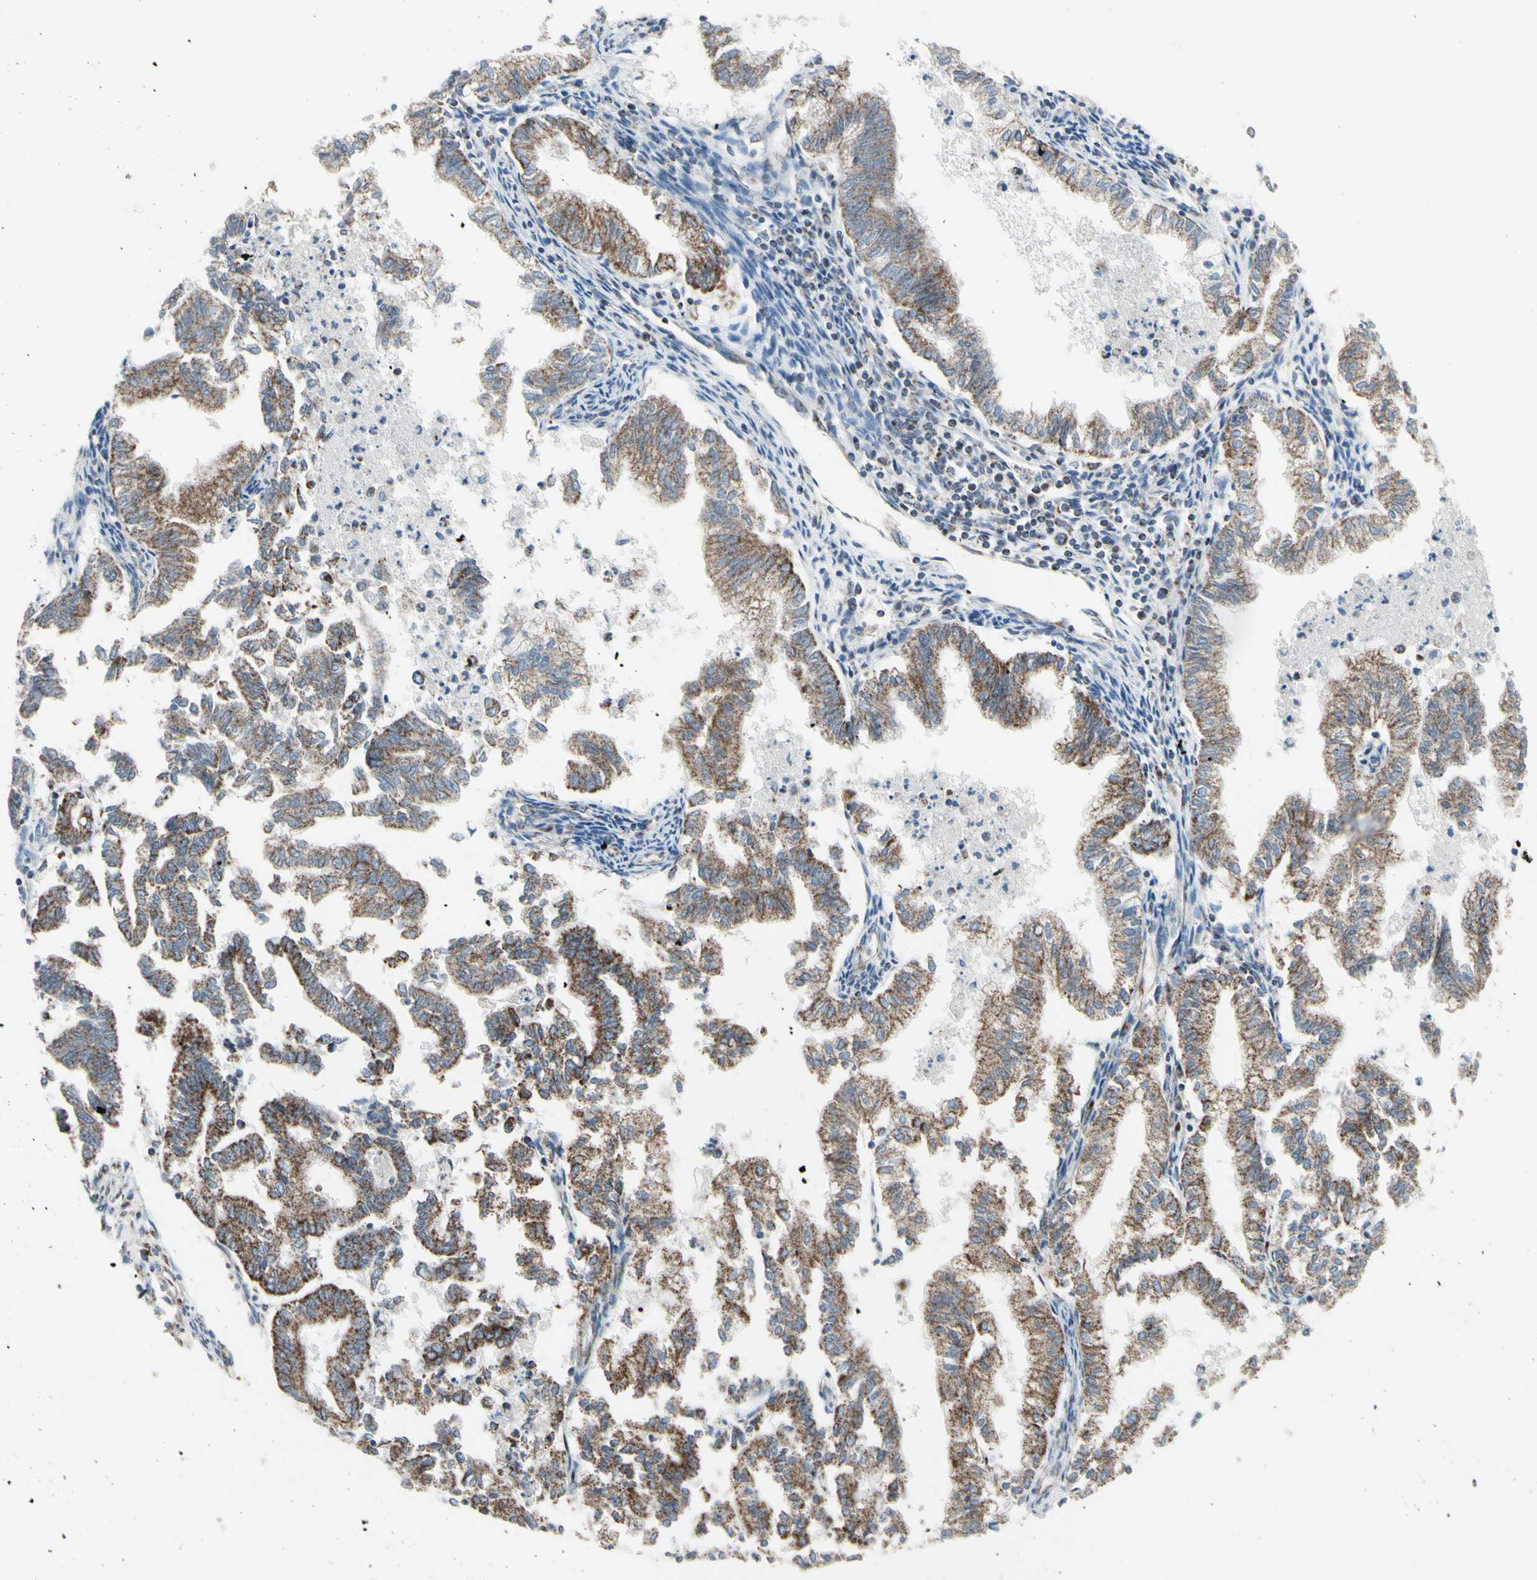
{"staining": {"intensity": "moderate", "quantity": ">75%", "location": "cytoplasmic/membranous"}, "tissue": "endometrial cancer", "cell_type": "Tumor cells", "image_type": "cancer", "snomed": [{"axis": "morphology", "description": "Necrosis, NOS"}, {"axis": "morphology", "description": "Adenocarcinoma, NOS"}, {"axis": "topography", "description": "Endometrium"}], "caption": "Immunohistochemical staining of adenocarcinoma (endometrial) shows moderate cytoplasmic/membranous protein expression in approximately >75% of tumor cells. Immunohistochemistry stains the protein of interest in brown and the nuclei are stained blue.", "gene": "FAM171B", "patient": {"sex": "female", "age": 79}}